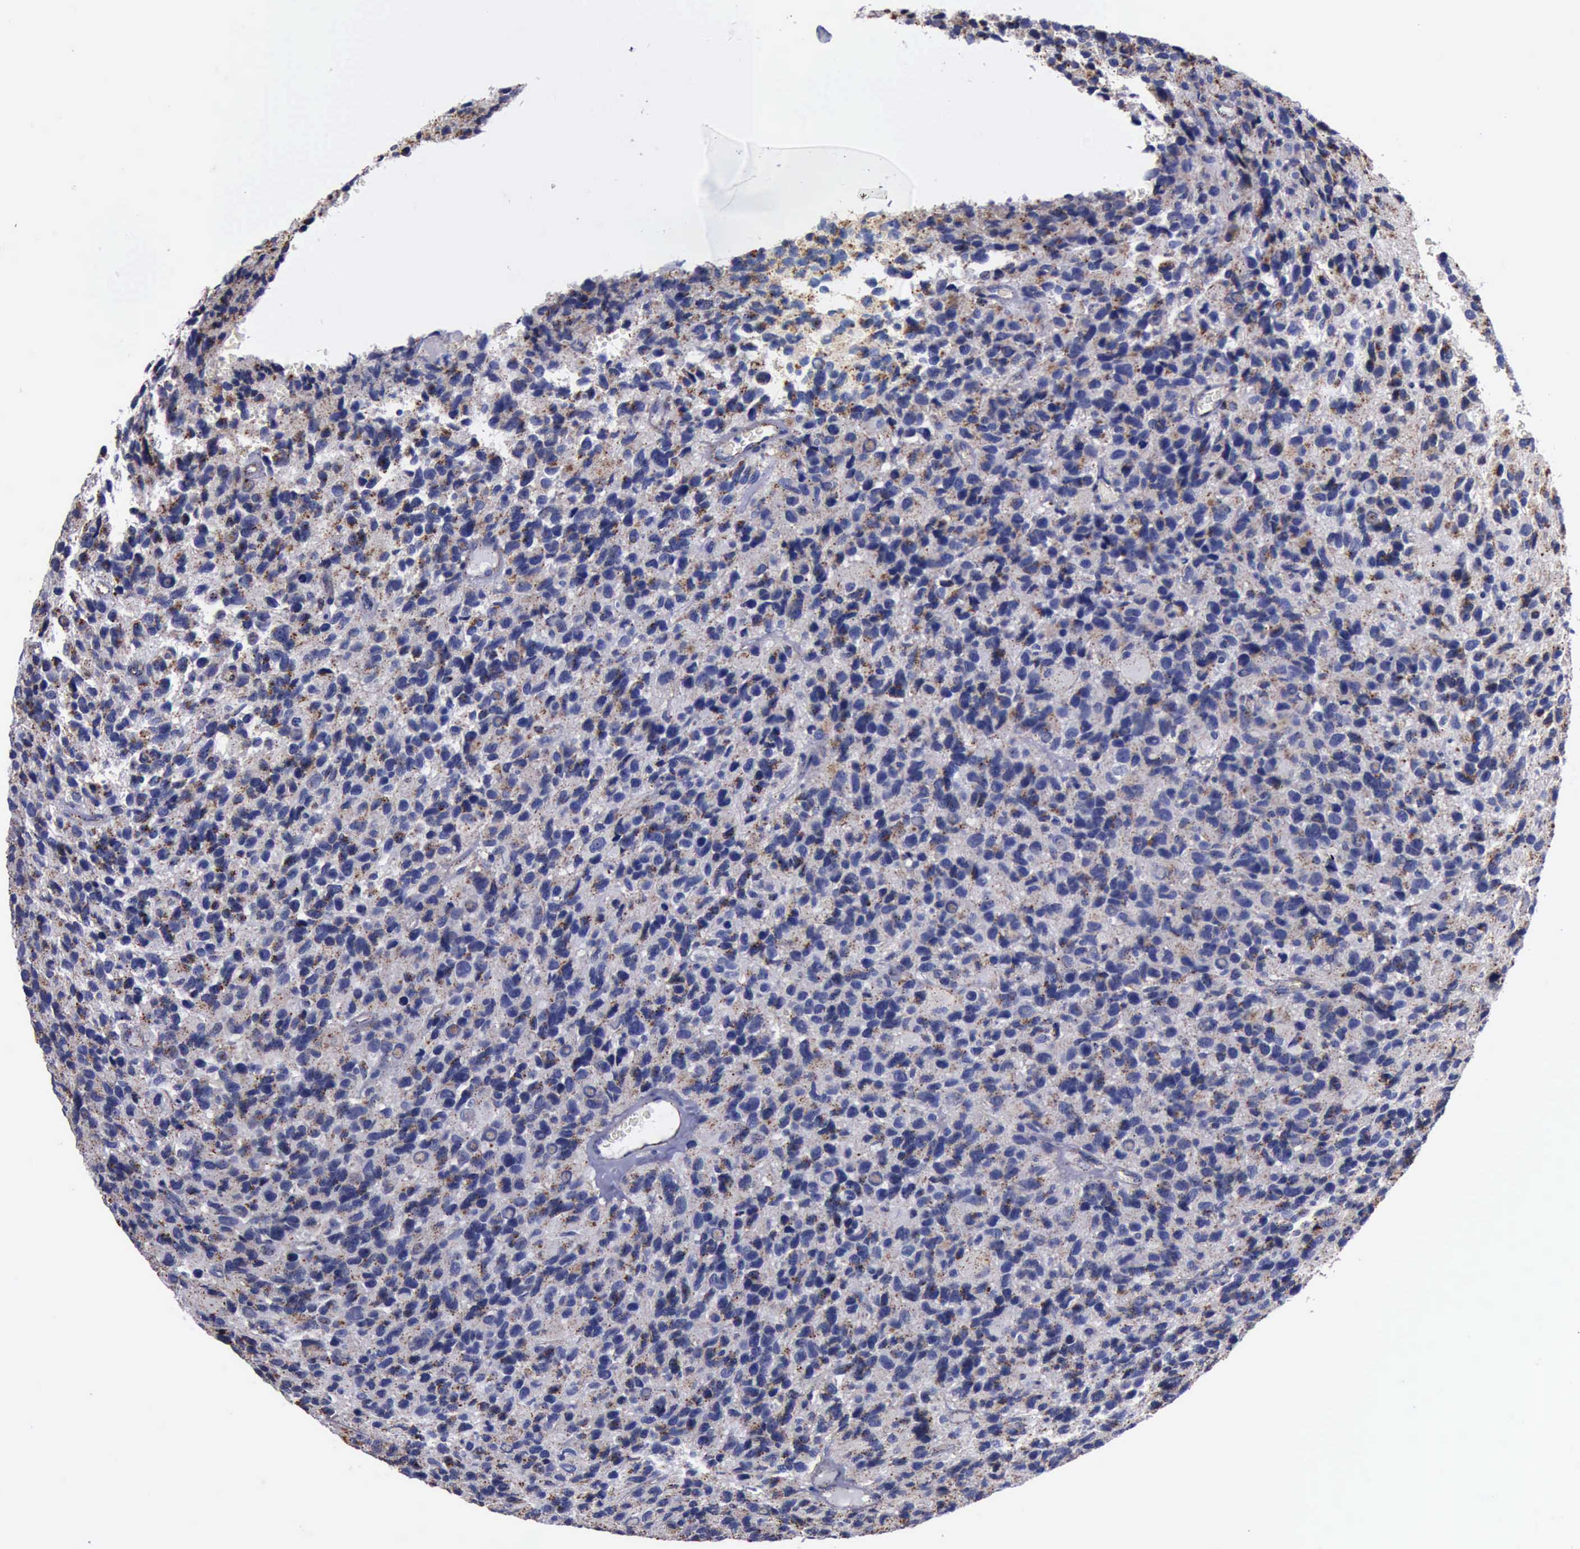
{"staining": {"intensity": "moderate", "quantity": "25%-75%", "location": "cytoplasmic/membranous"}, "tissue": "glioma", "cell_type": "Tumor cells", "image_type": "cancer", "snomed": [{"axis": "morphology", "description": "Glioma, malignant, High grade"}, {"axis": "topography", "description": "Brain"}], "caption": "Immunohistochemistry staining of glioma, which shows medium levels of moderate cytoplasmic/membranous staining in about 25%-75% of tumor cells indicating moderate cytoplasmic/membranous protein expression. The staining was performed using DAB (3,3'-diaminobenzidine) (brown) for protein detection and nuclei were counterstained in hematoxylin (blue).", "gene": "CTSD", "patient": {"sex": "male", "age": 77}}